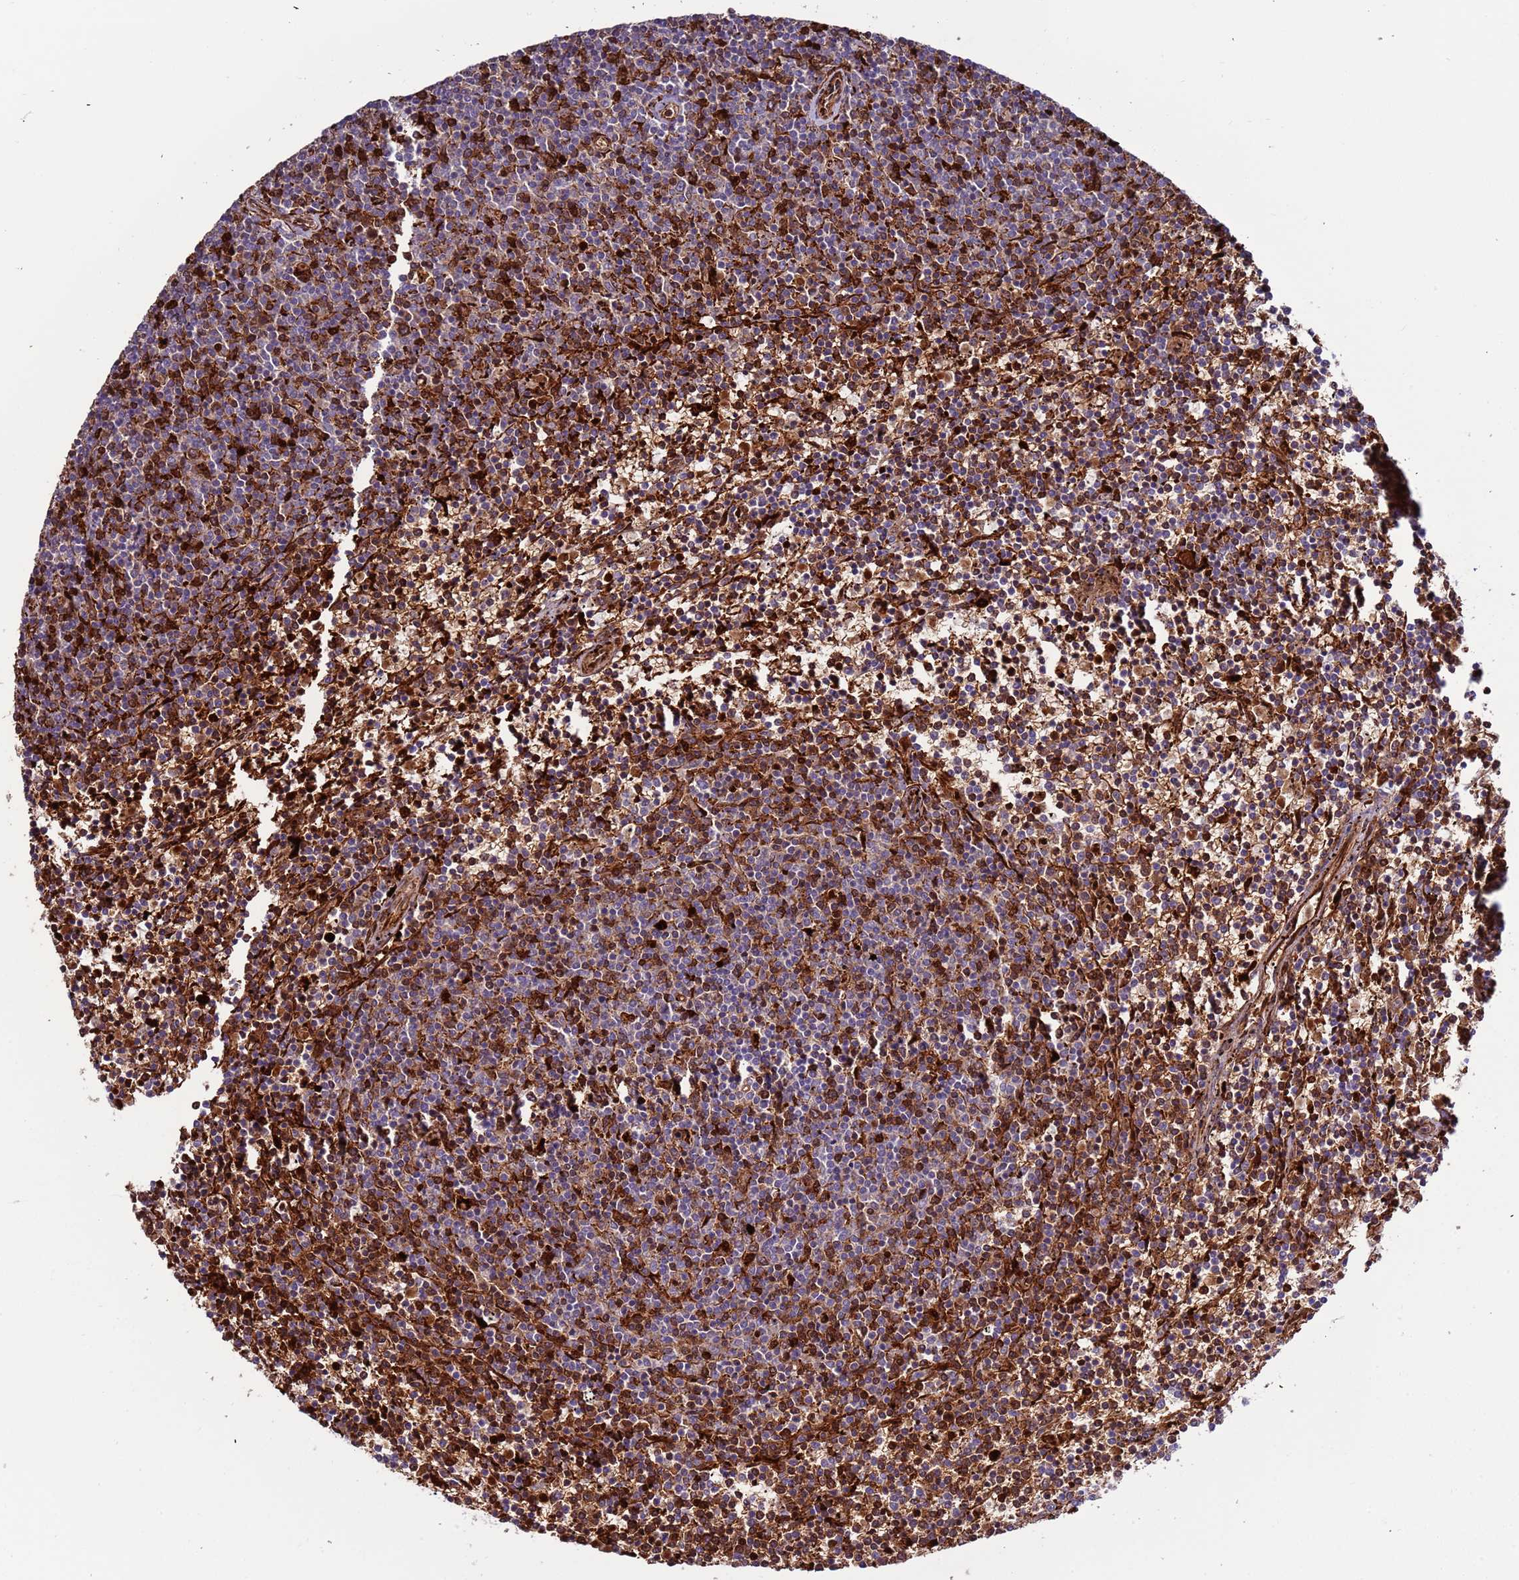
{"staining": {"intensity": "strong", "quantity": "25%-75%", "location": "cytoplasmic/membranous"}, "tissue": "lymphoma", "cell_type": "Tumor cells", "image_type": "cancer", "snomed": [{"axis": "morphology", "description": "Malignant lymphoma, non-Hodgkin's type, Low grade"}, {"axis": "topography", "description": "Spleen"}], "caption": "About 25%-75% of tumor cells in low-grade malignant lymphoma, non-Hodgkin's type display strong cytoplasmic/membranous protein positivity as visualized by brown immunohistochemical staining.", "gene": "VPS36", "patient": {"sex": "female", "age": 50}}